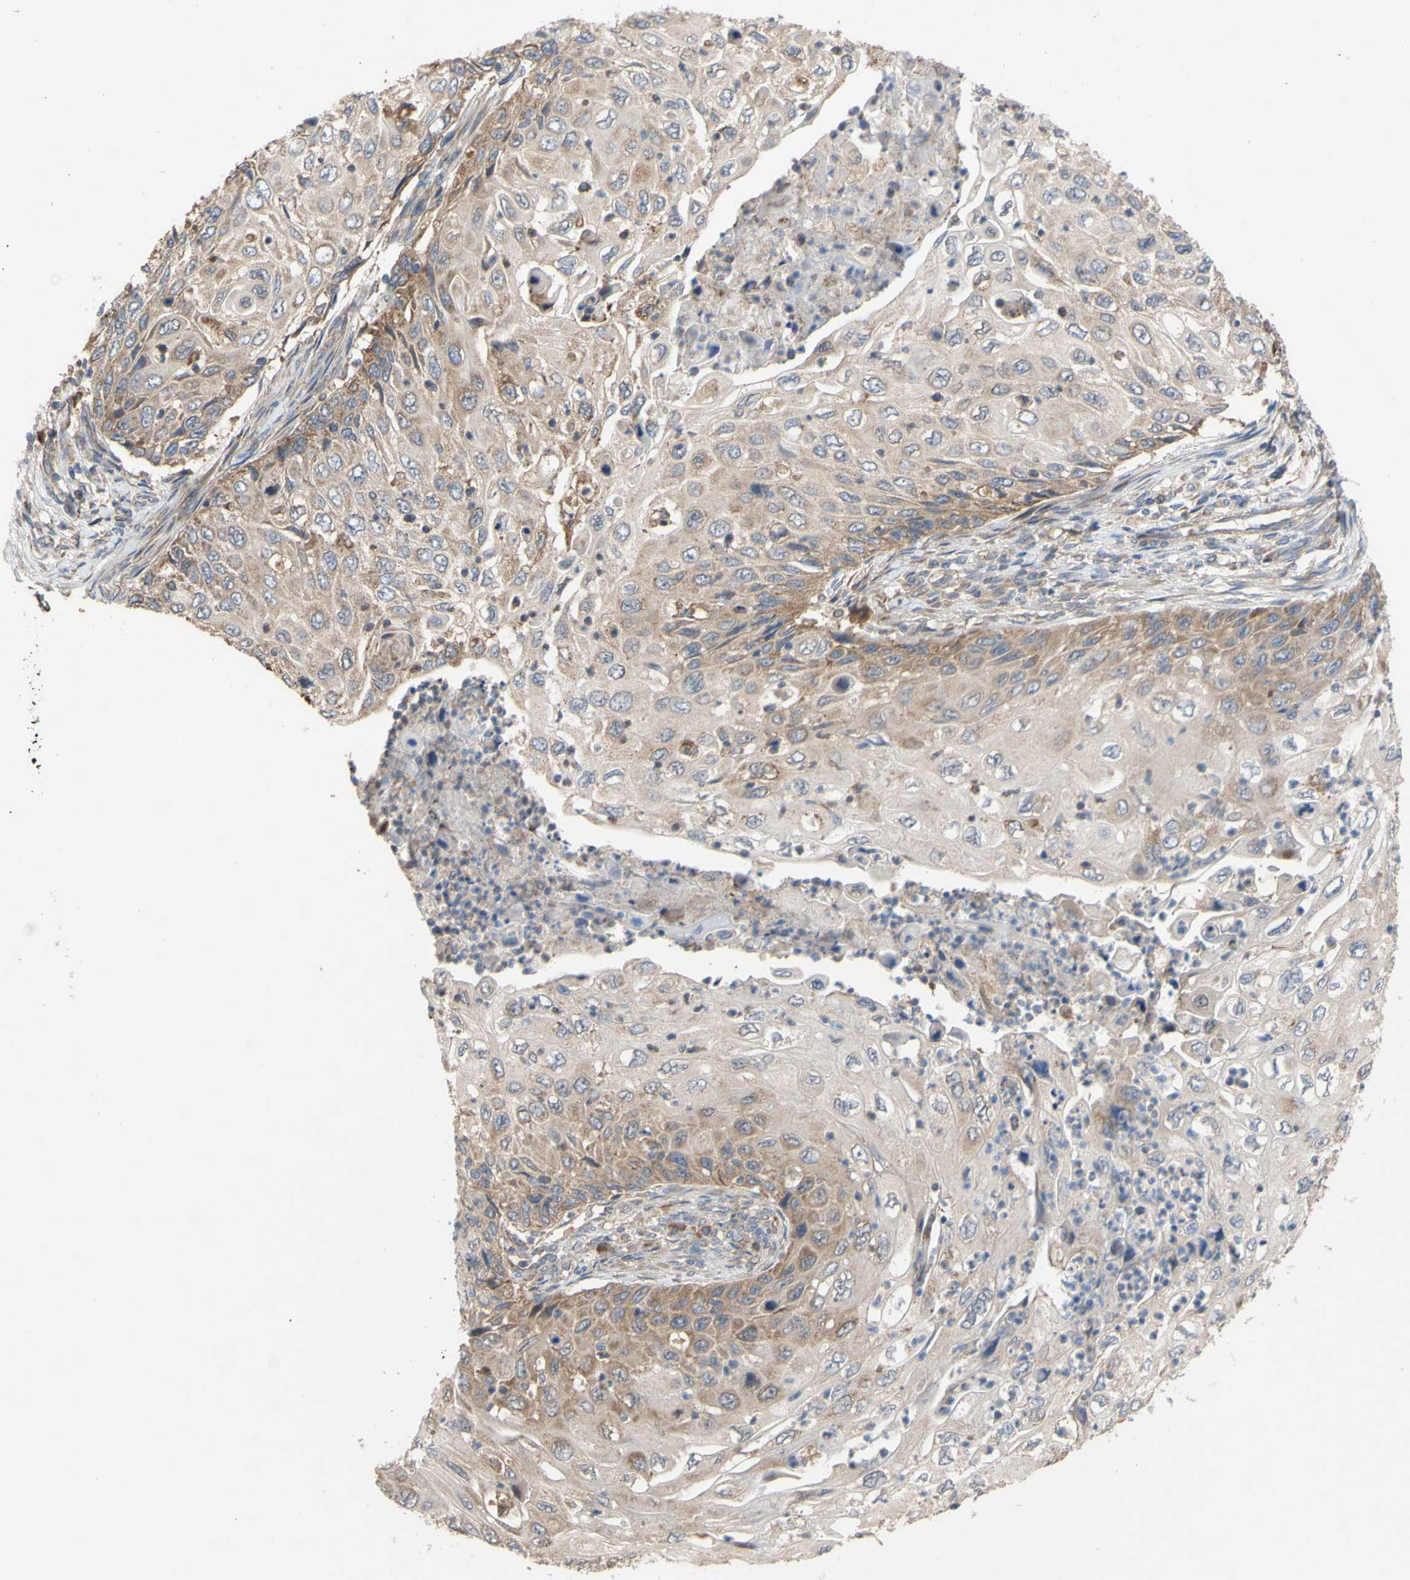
{"staining": {"intensity": "moderate", "quantity": ">75%", "location": "cytoplasmic/membranous"}, "tissue": "cervical cancer", "cell_type": "Tumor cells", "image_type": "cancer", "snomed": [{"axis": "morphology", "description": "Squamous cell carcinoma, NOS"}, {"axis": "topography", "description": "Cervix"}], "caption": "High-power microscopy captured an immunohistochemistry photomicrograph of cervical squamous cell carcinoma, revealing moderate cytoplasmic/membranous expression in approximately >75% of tumor cells.", "gene": "EIF2S3", "patient": {"sex": "female", "age": 70}}